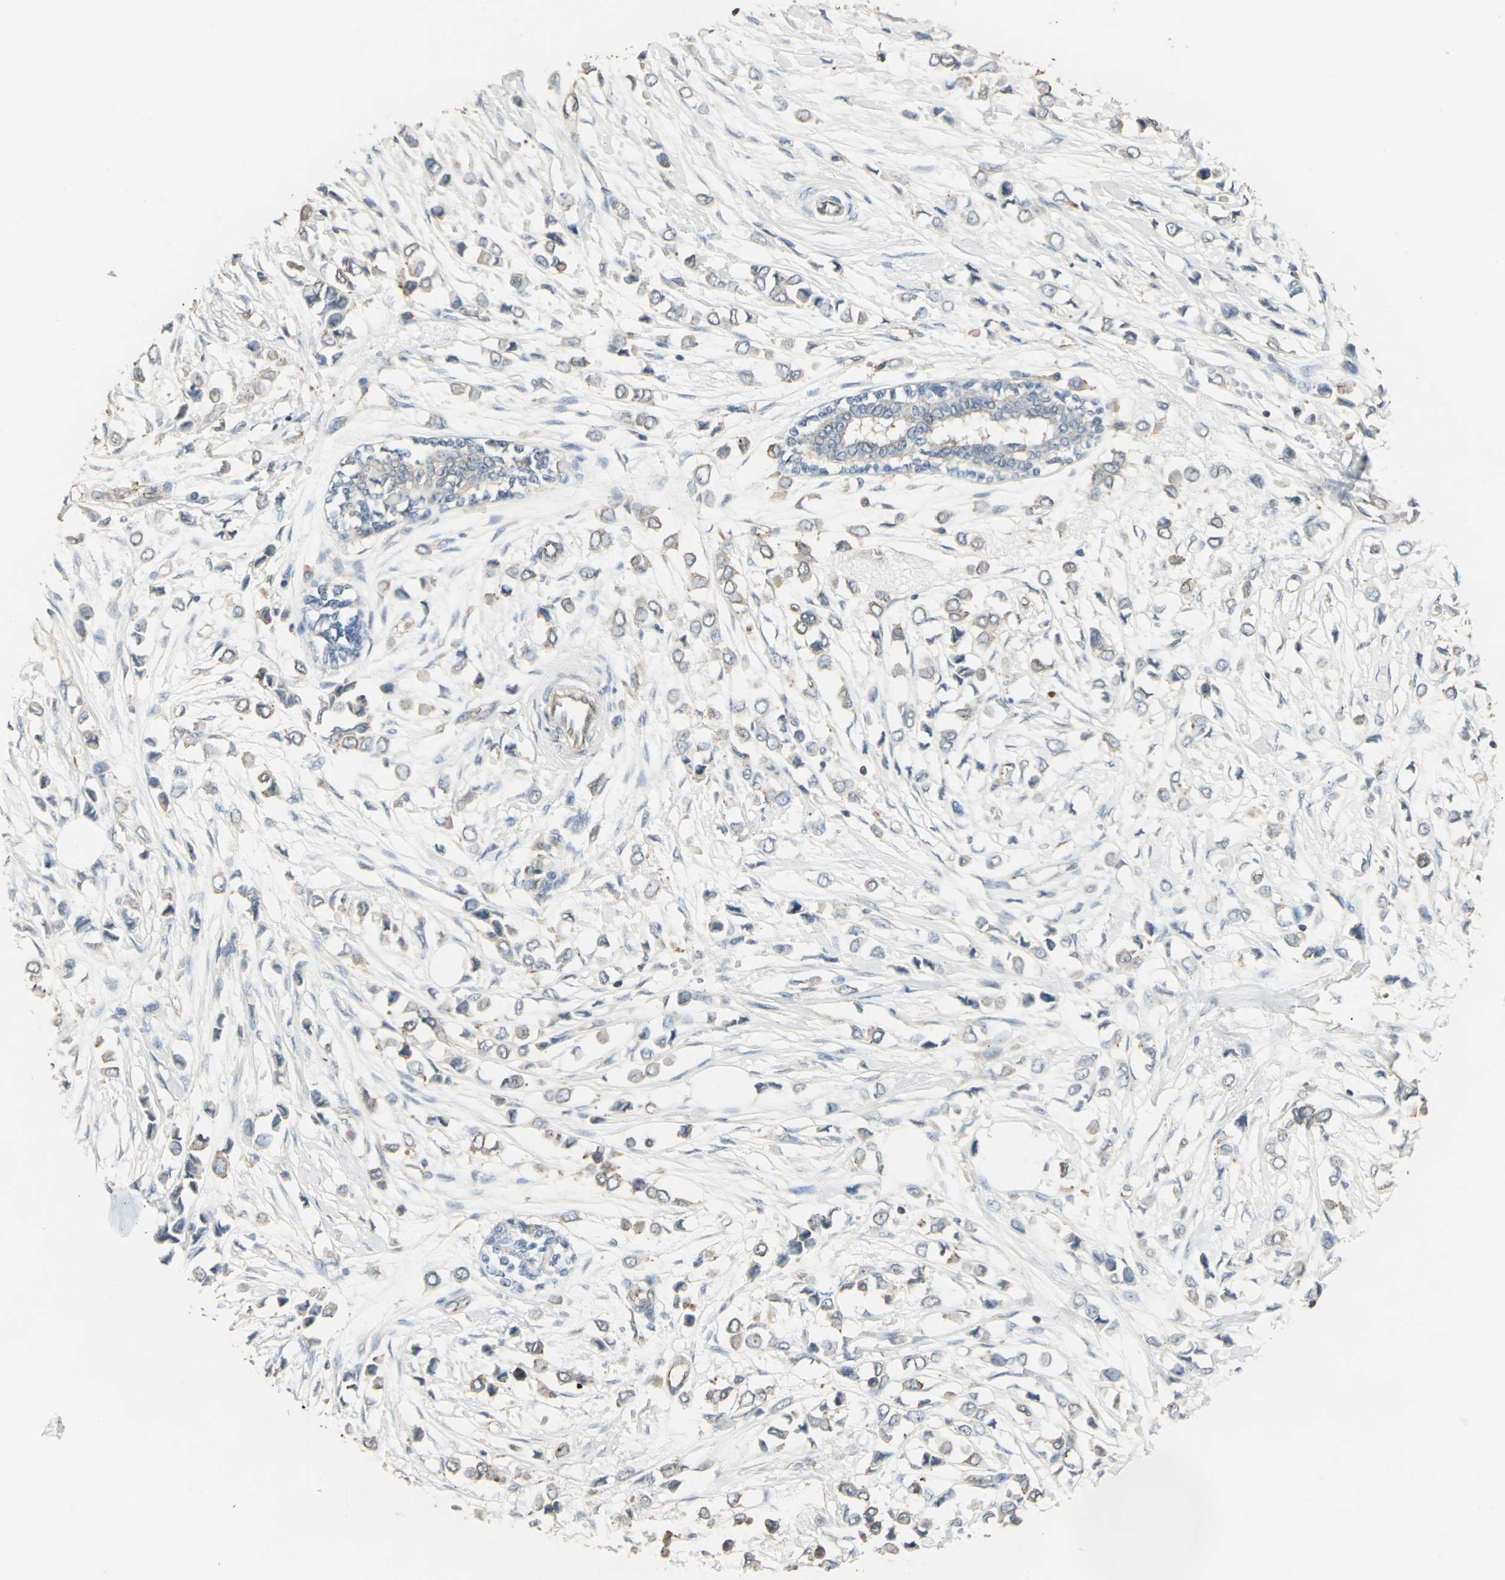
{"staining": {"intensity": "weak", "quantity": "25%-75%", "location": "cytoplasmic/membranous"}, "tissue": "breast cancer", "cell_type": "Tumor cells", "image_type": "cancer", "snomed": [{"axis": "morphology", "description": "Lobular carcinoma"}, {"axis": "topography", "description": "Breast"}], "caption": "This image reveals immunohistochemistry (IHC) staining of human lobular carcinoma (breast), with low weak cytoplasmic/membranous staining in approximately 25%-75% of tumor cells.", "gene": "RAPGEF1", "patient": {"sex": "female", "age": 51}}